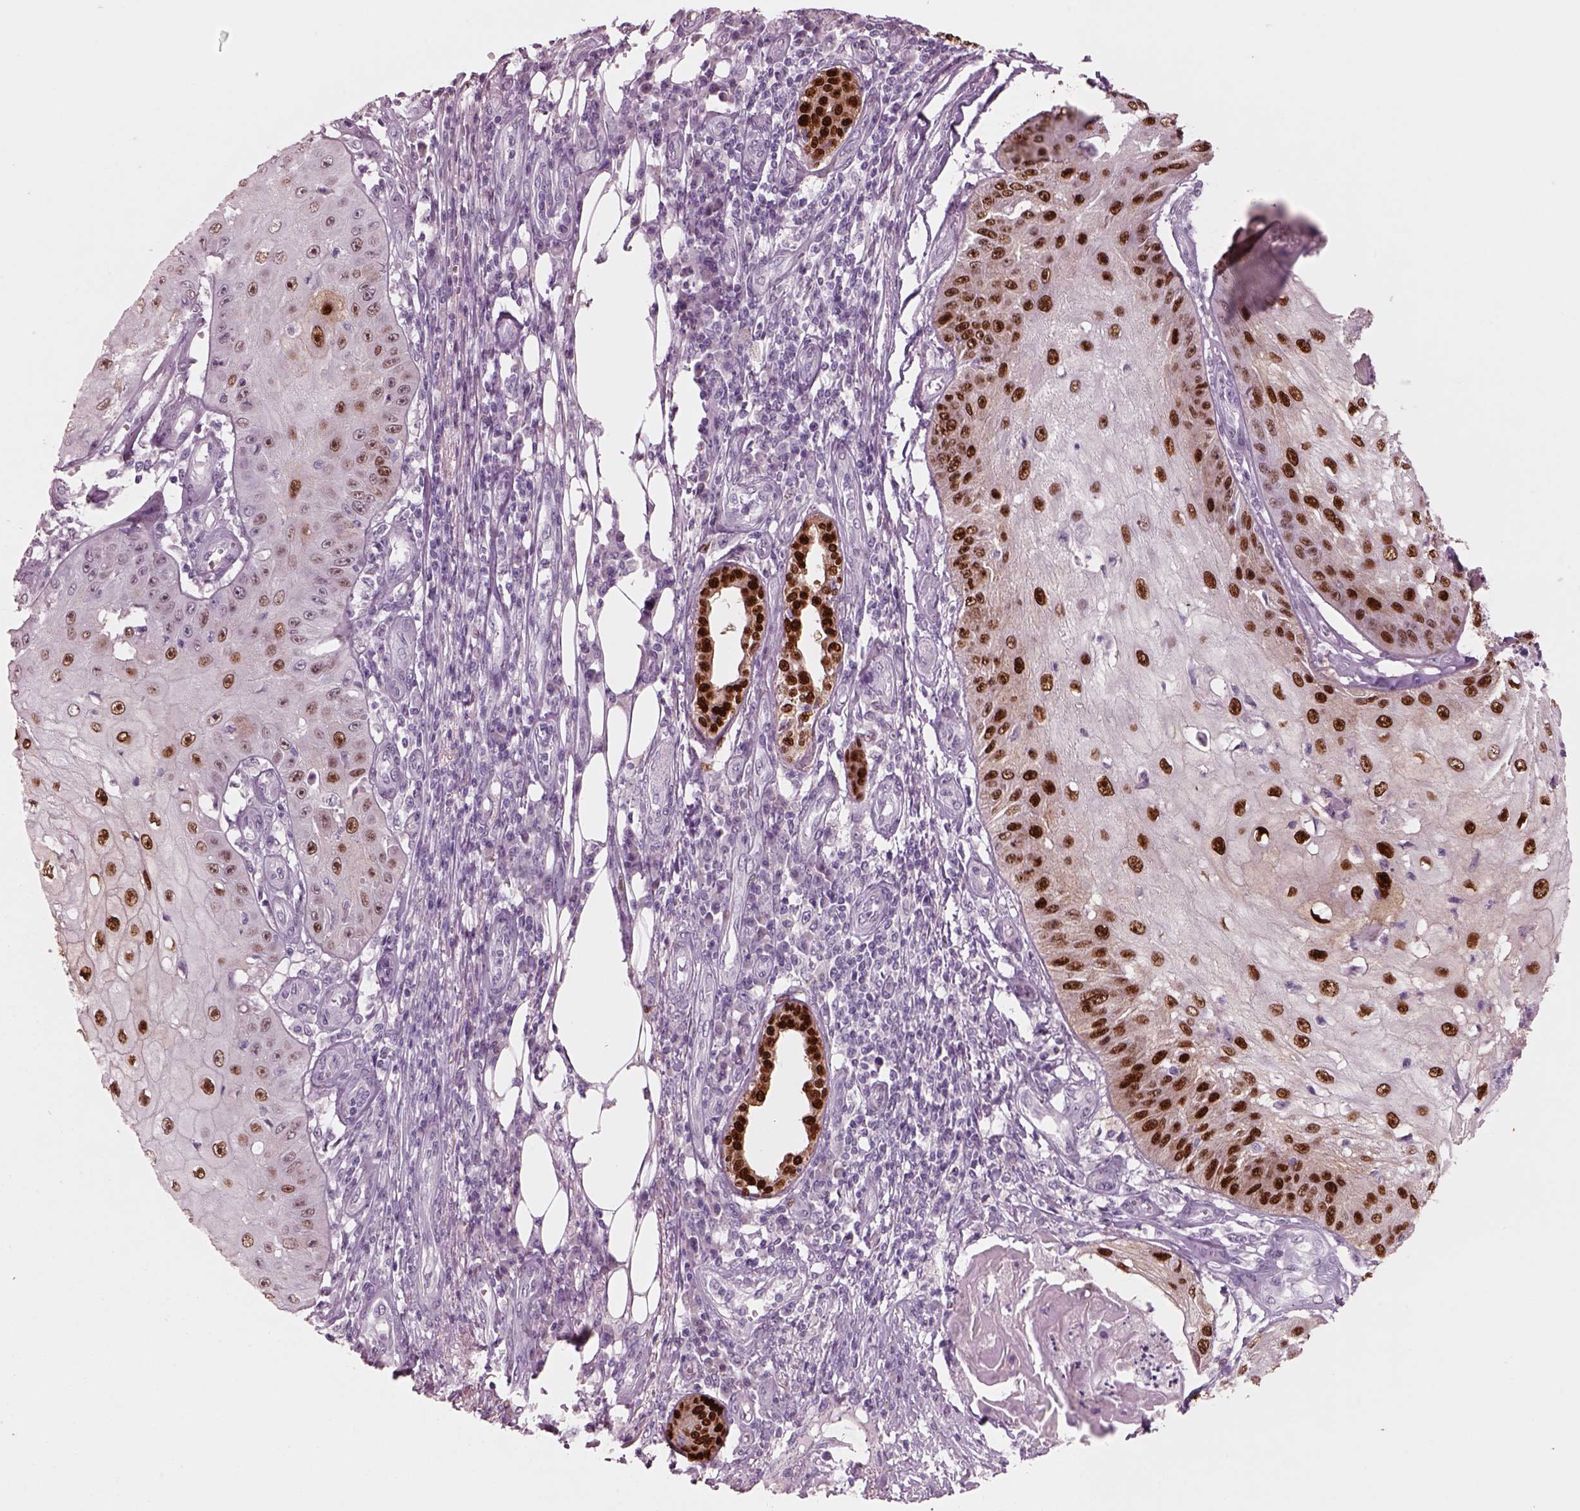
{"staining": {"intensity": "strong", "quantity": ">75%", "location": "nuclear"}, "tissue": "skin cancer", "cell_type": "Tumor cells", "image_type": "cancer", "snomed": [{"axis": "morphology", "description": "Squamous cell carcinoma, NOS"}, {"axis": "topography", "description": "Skin"}], "caption": "DAB immunohistochemical staining of skin squamous cell carcinoma shows strong nuclear protein staining in approximately >75% of tumor cells. Using DAB (brown) and hematoxylin (blue) stains, captured at high magnification using brightfield microscopy.", "gene": "SOX9", "patient": {"sex": "male", "age": 70}}